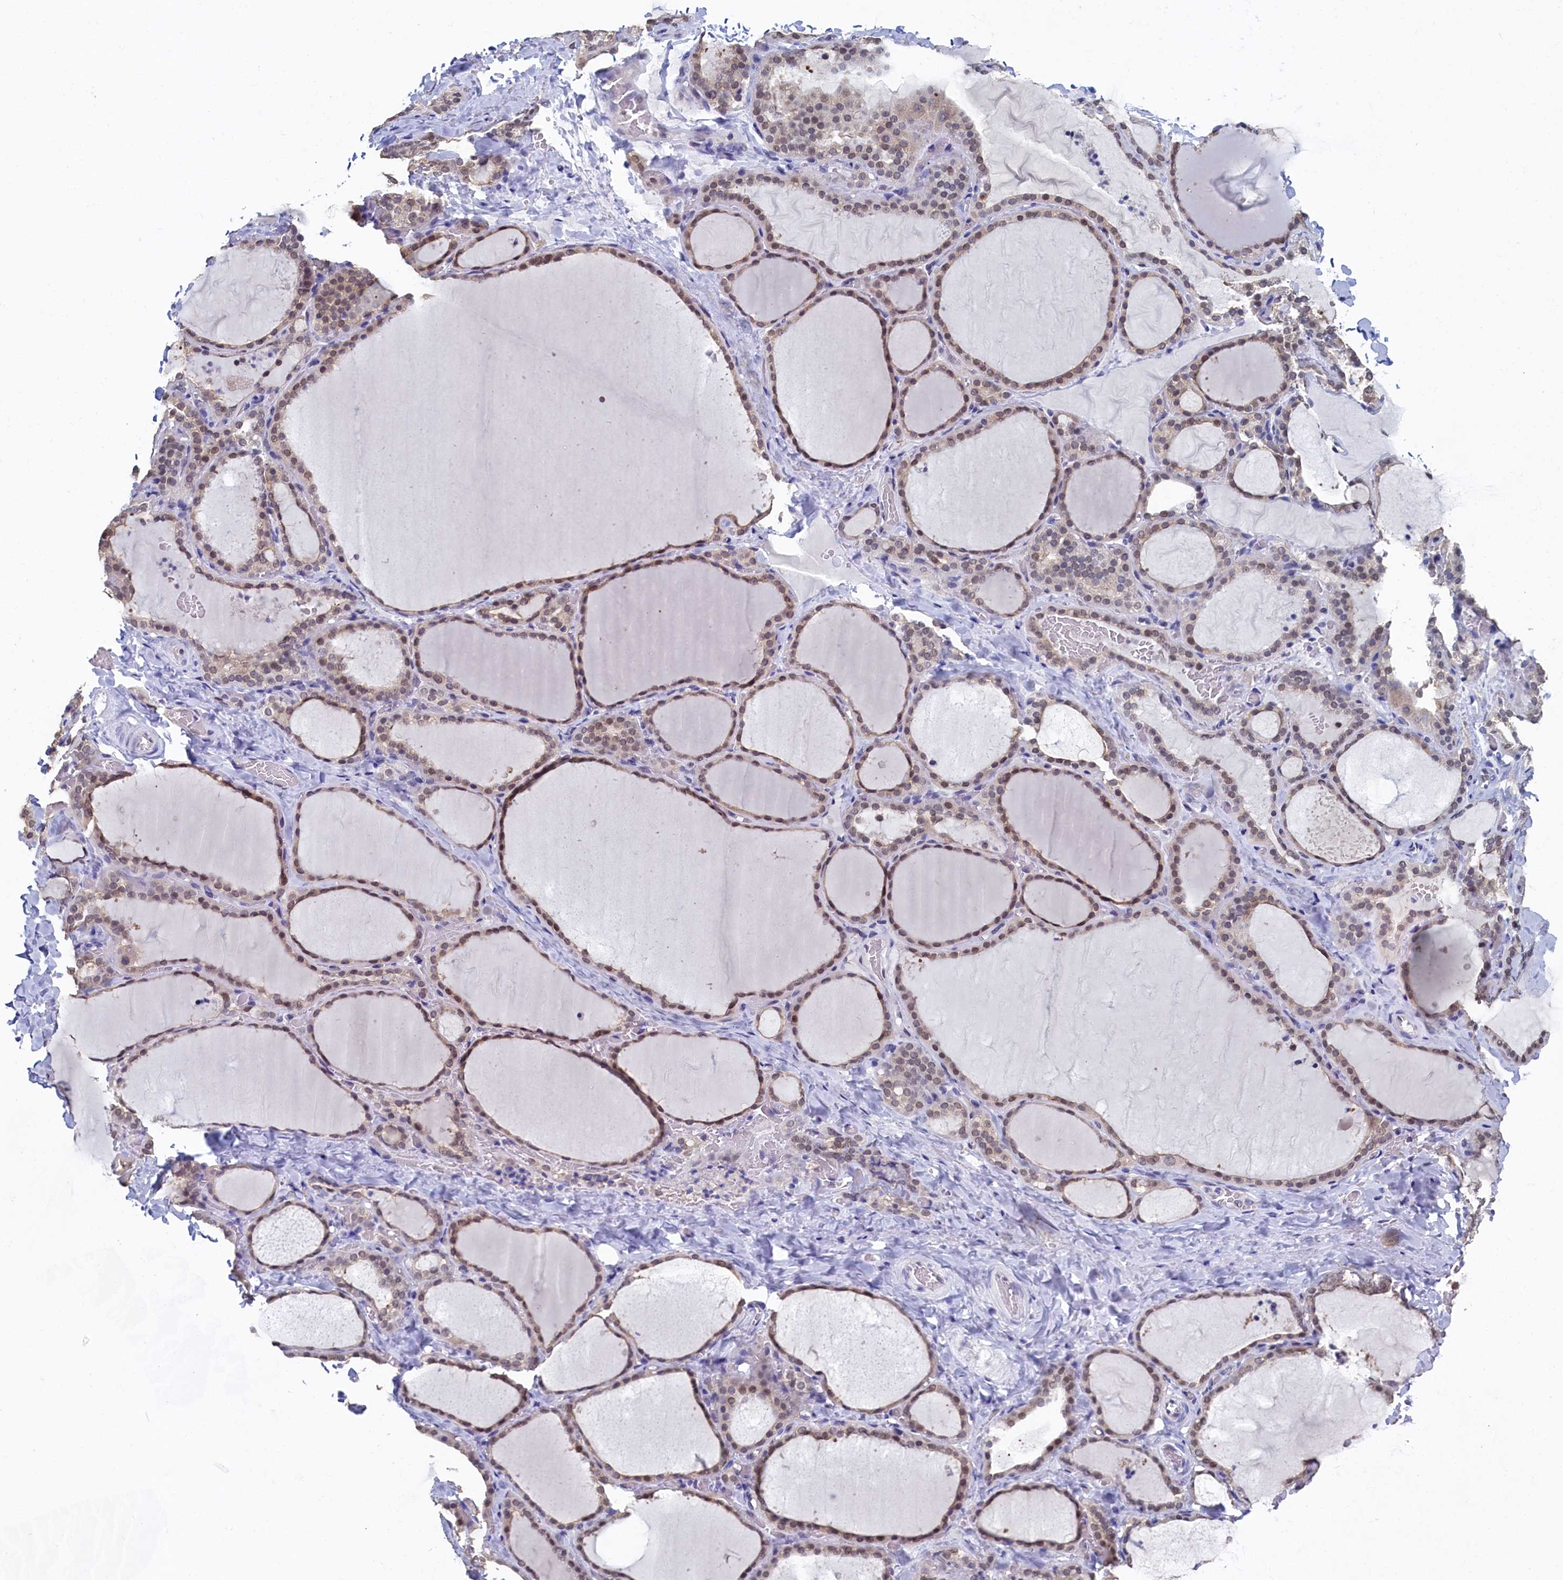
{"staining": {"intensity": "moderate", "quantity": ">75%", "location": "cytoplasmic/membranous,nuclear"}, "tissue": "thyroid gland", "cell_type": "Glandular cells", "image_type": "normal", "snomed": [{"axis": "morphology", "description": "Normal tissue, NOS"}, {"axis": "topography", "description": "Thyroid gland"}], "caption": "Protein expression analysis of benign human thyroid gland reveals moderate cytoplasmic/membranous,nuclear staining in about >75% of glandular cells. (IHC, brightfield microscopy, high magnification).", "gene": "C11orf54", "patient": {"sex": "female", "age": 22}}